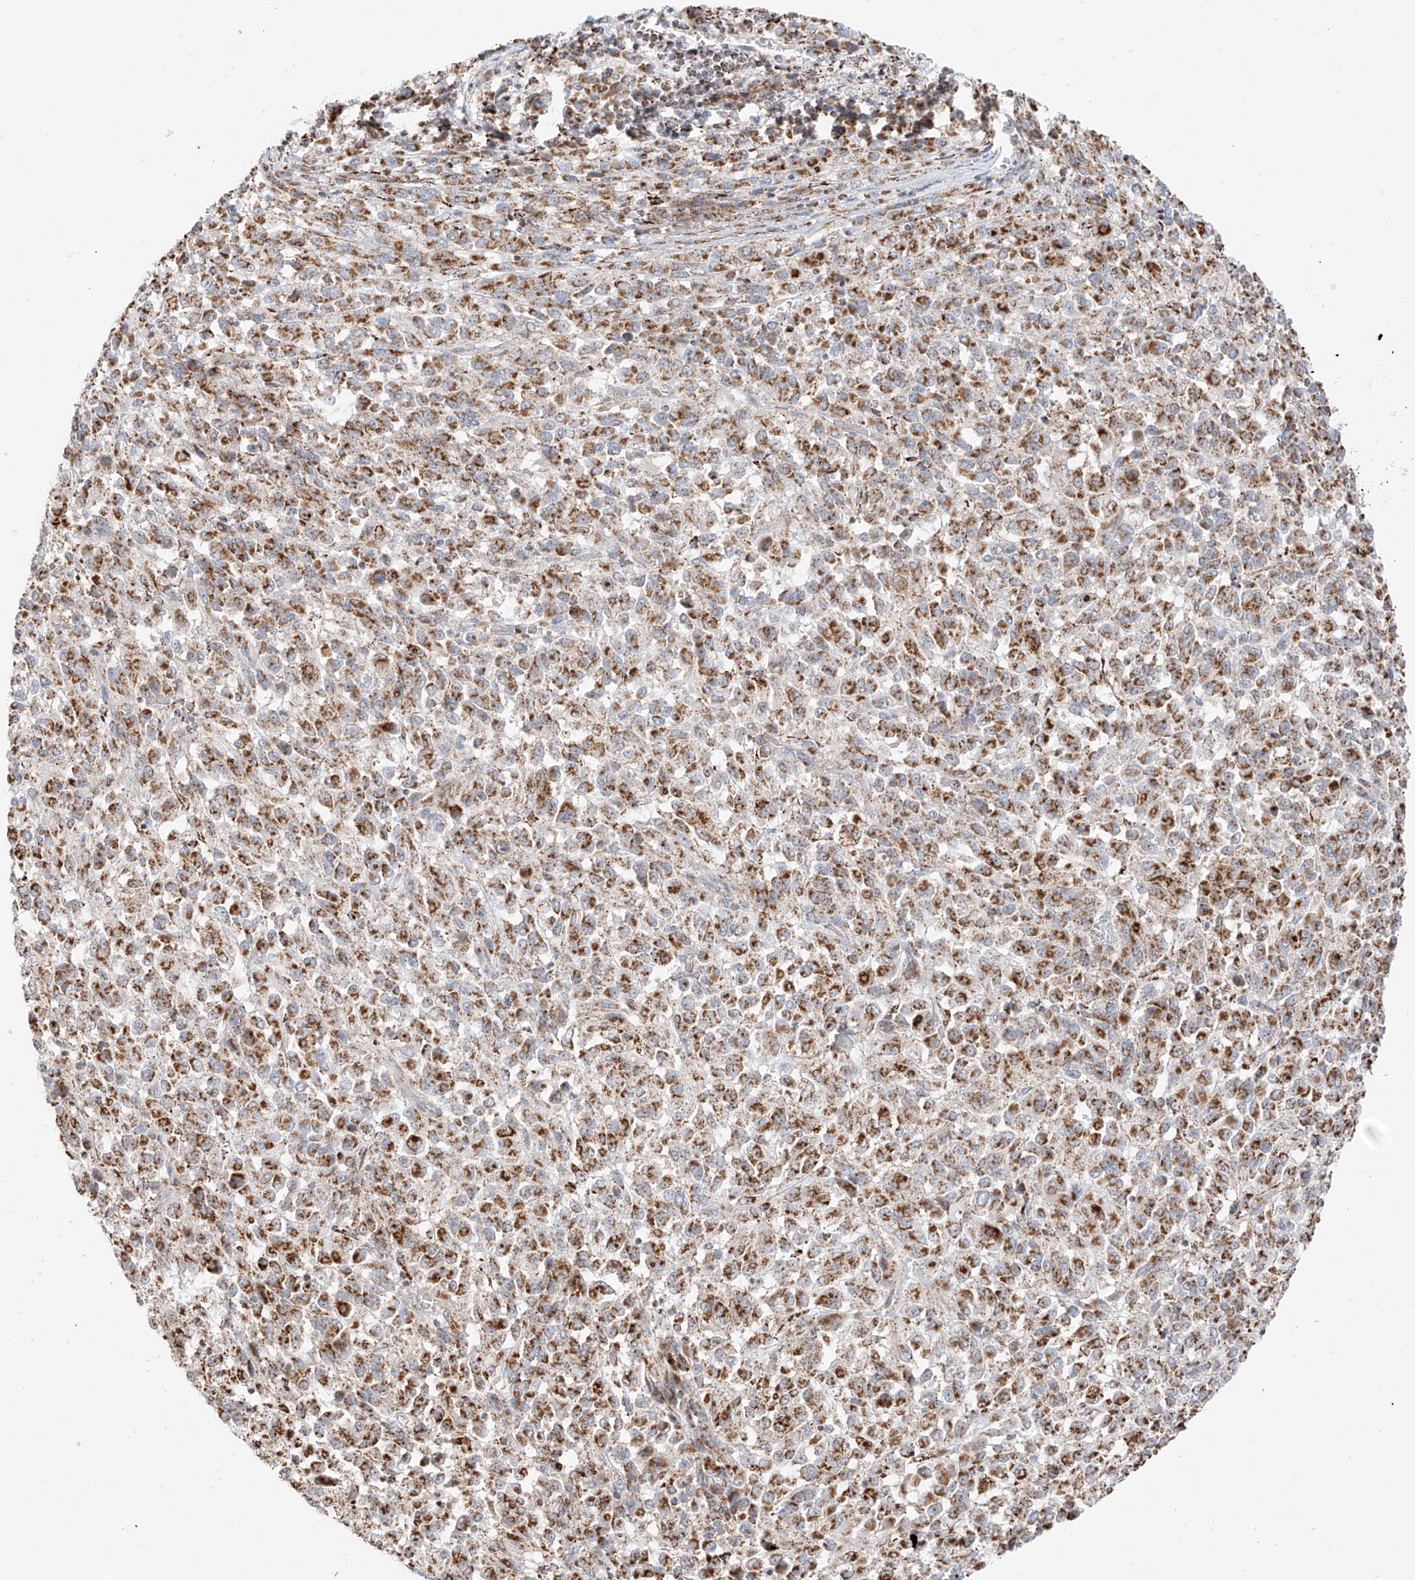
{"staining": {"intensity": "moderate", "quantity": ">75%", "location": "cytoplasmic/membranous"}, "tissue": "melanoma", "cell_type": "Tumor cells", "image_type": "cancer", "snomed": [{"axis": "morphology", "description": "Malignant melanoma, Metastatic site"}, {"axis": "topography", "description": "Lung"}], "caption": "There is medium levels of moderate cytoplasmic/membranous staining in tumor cells of melanoma, as demonstrated by immunohistochemical staining (brown color).", "gene": "ETHE1", "patient": {"sex": "male", "age": 64}}